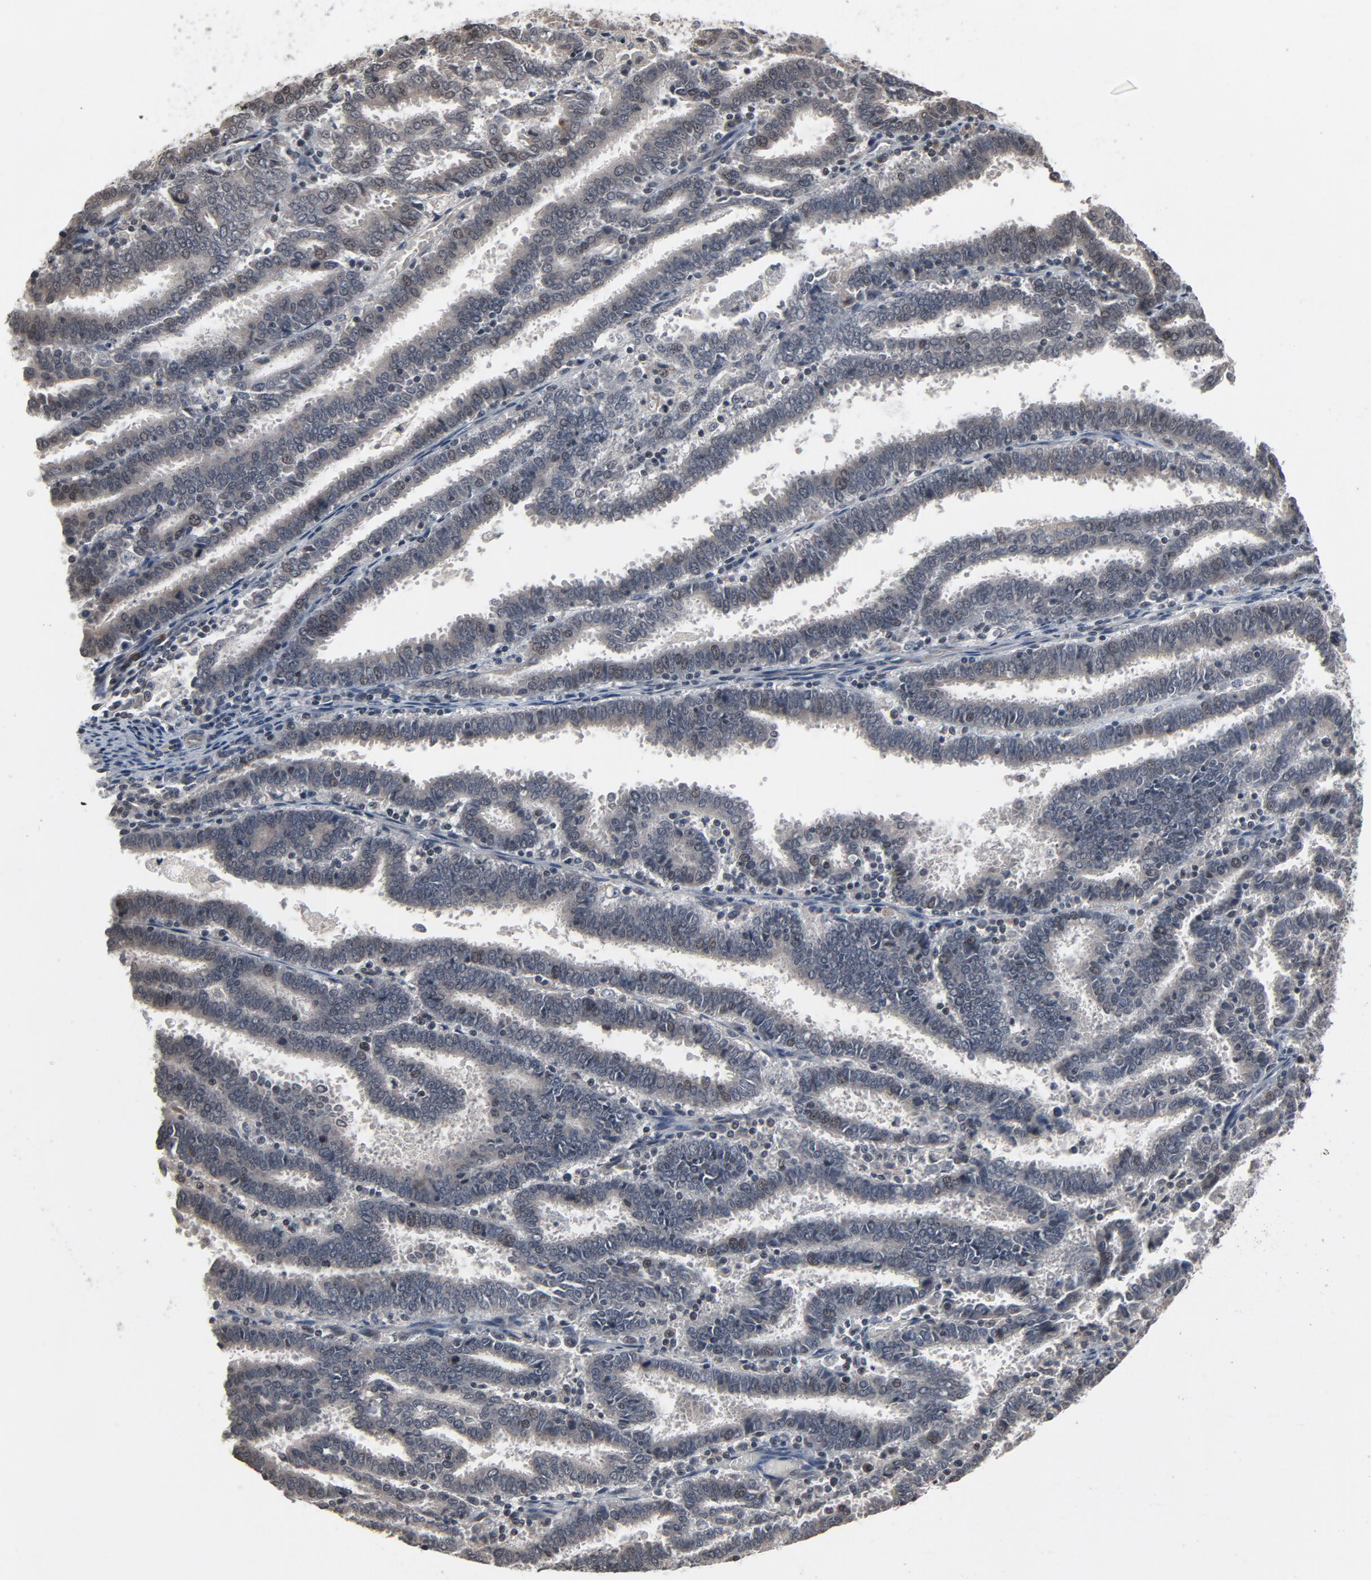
{"staining": {"intensity": "weak", "quantity": "<25%", "location": "nuclear"}, "tissue": "endometrial cancer", "cell_type": "Tumor cells", "image_type": "cancer", "snomed": [{"axis": "morphology", "description": "Adenocarcinoma, NOS"}, {"axis": "topography", "description": "Uterus"}], "caption": "The immunohistochemistry histopathology image has no significant staining in tumor cells of adenocarcinoma (endometrial) tissue. The staining was performed using DAB to visualize the protein expression in brown, while the nuclei were stained in blue with hematoxylin (Magnification: 20x).", "gene": "POM121", "patient": {"sex": "female", "age": 83}}